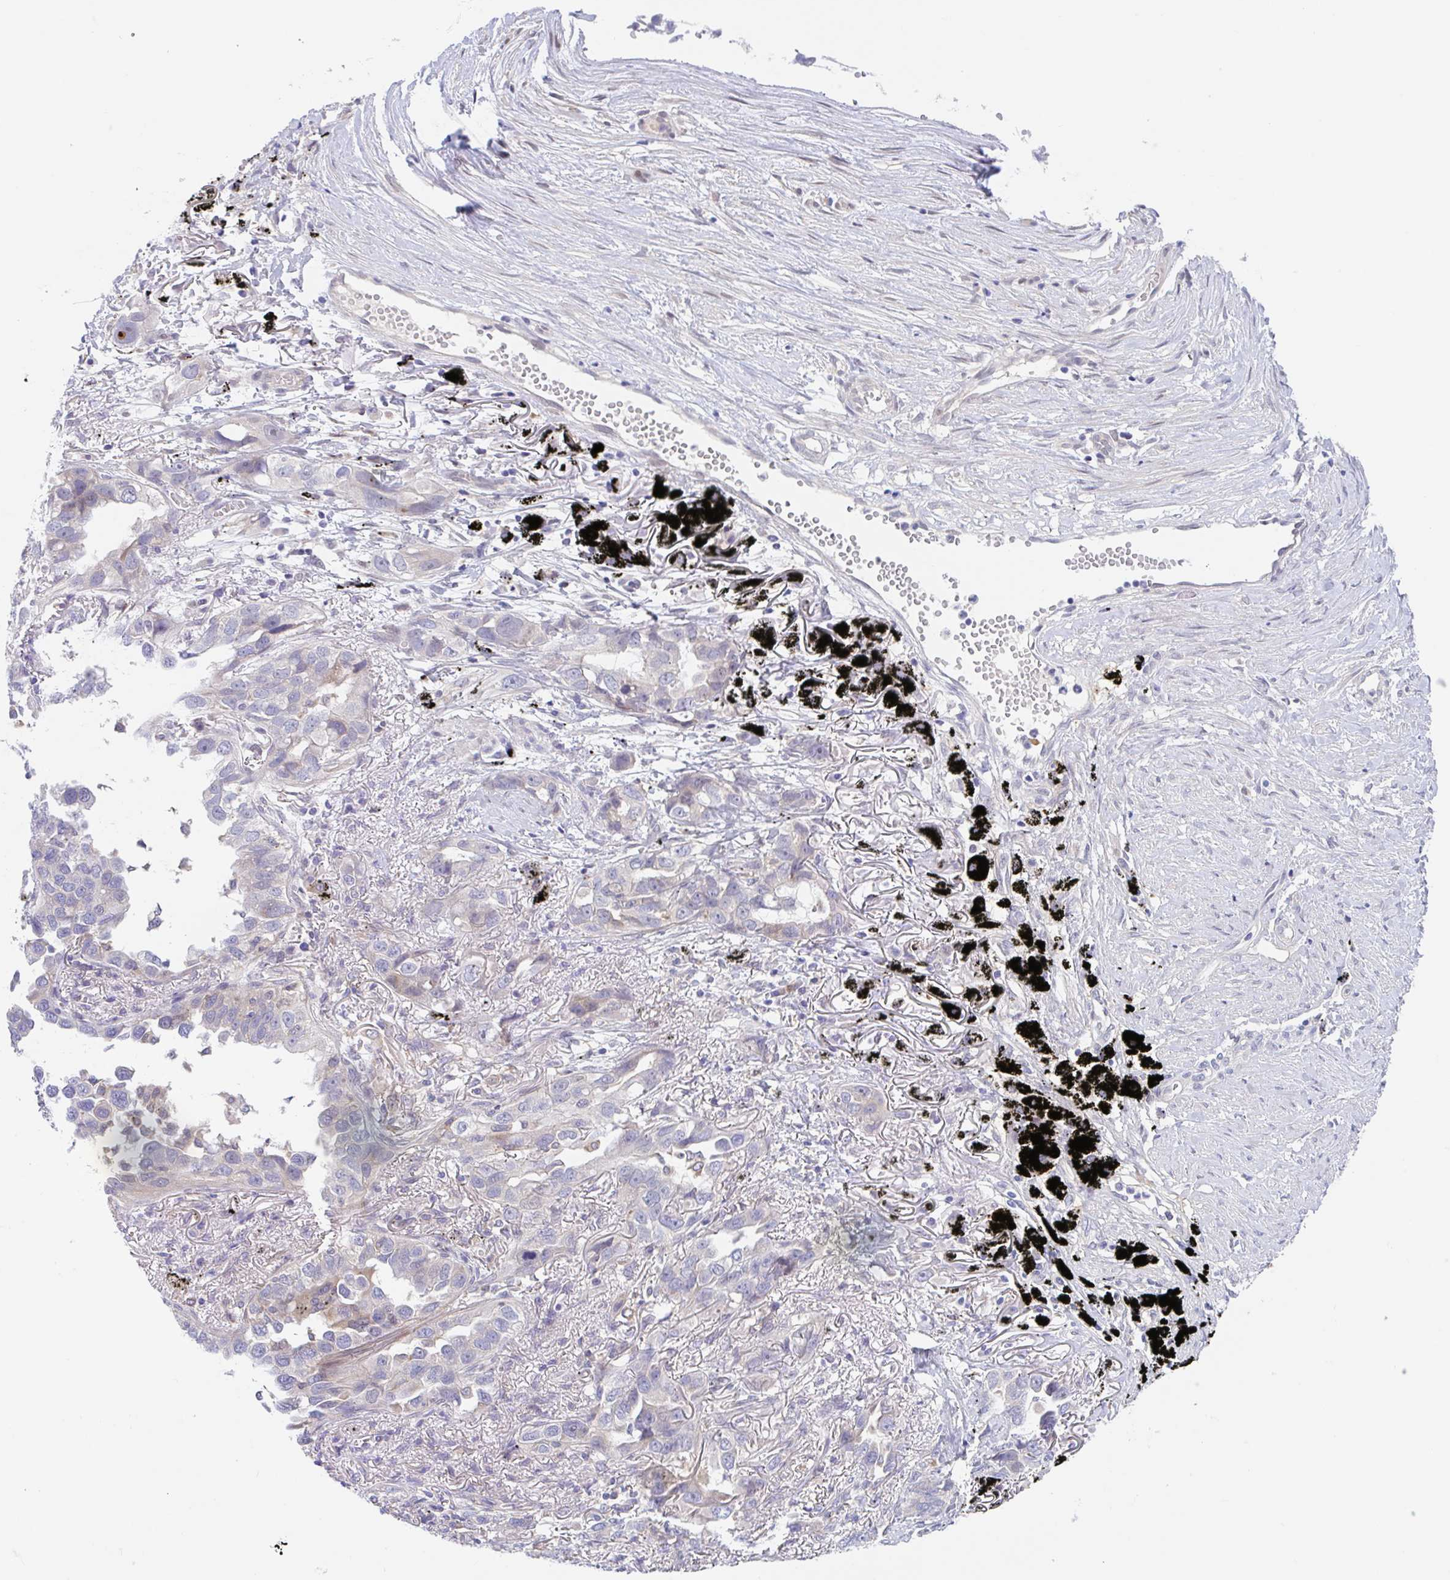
{"staining": {"intensity": "negative", "quantity": "none", "location": "none"}, "tissue": "lung cancer", "cell_type": "Tumor cells", "image_type": "cancer", "snomed": [{"axis": "morphology", "description": "Adenocarcinoma, NOS"}, {"axis": "topography", "description": "Lung"}], "caption": "A high-resolution histopathology image shows IHC staining of adenocarcinoma (lung), which exhibits no significant positivity in tumor cells. (DAB (3,3'-diaminobenzidine) immunohistochemistry, high magnification).", "gene": "TMEM86A", "patient": {"sex": "male", "age": 67}}